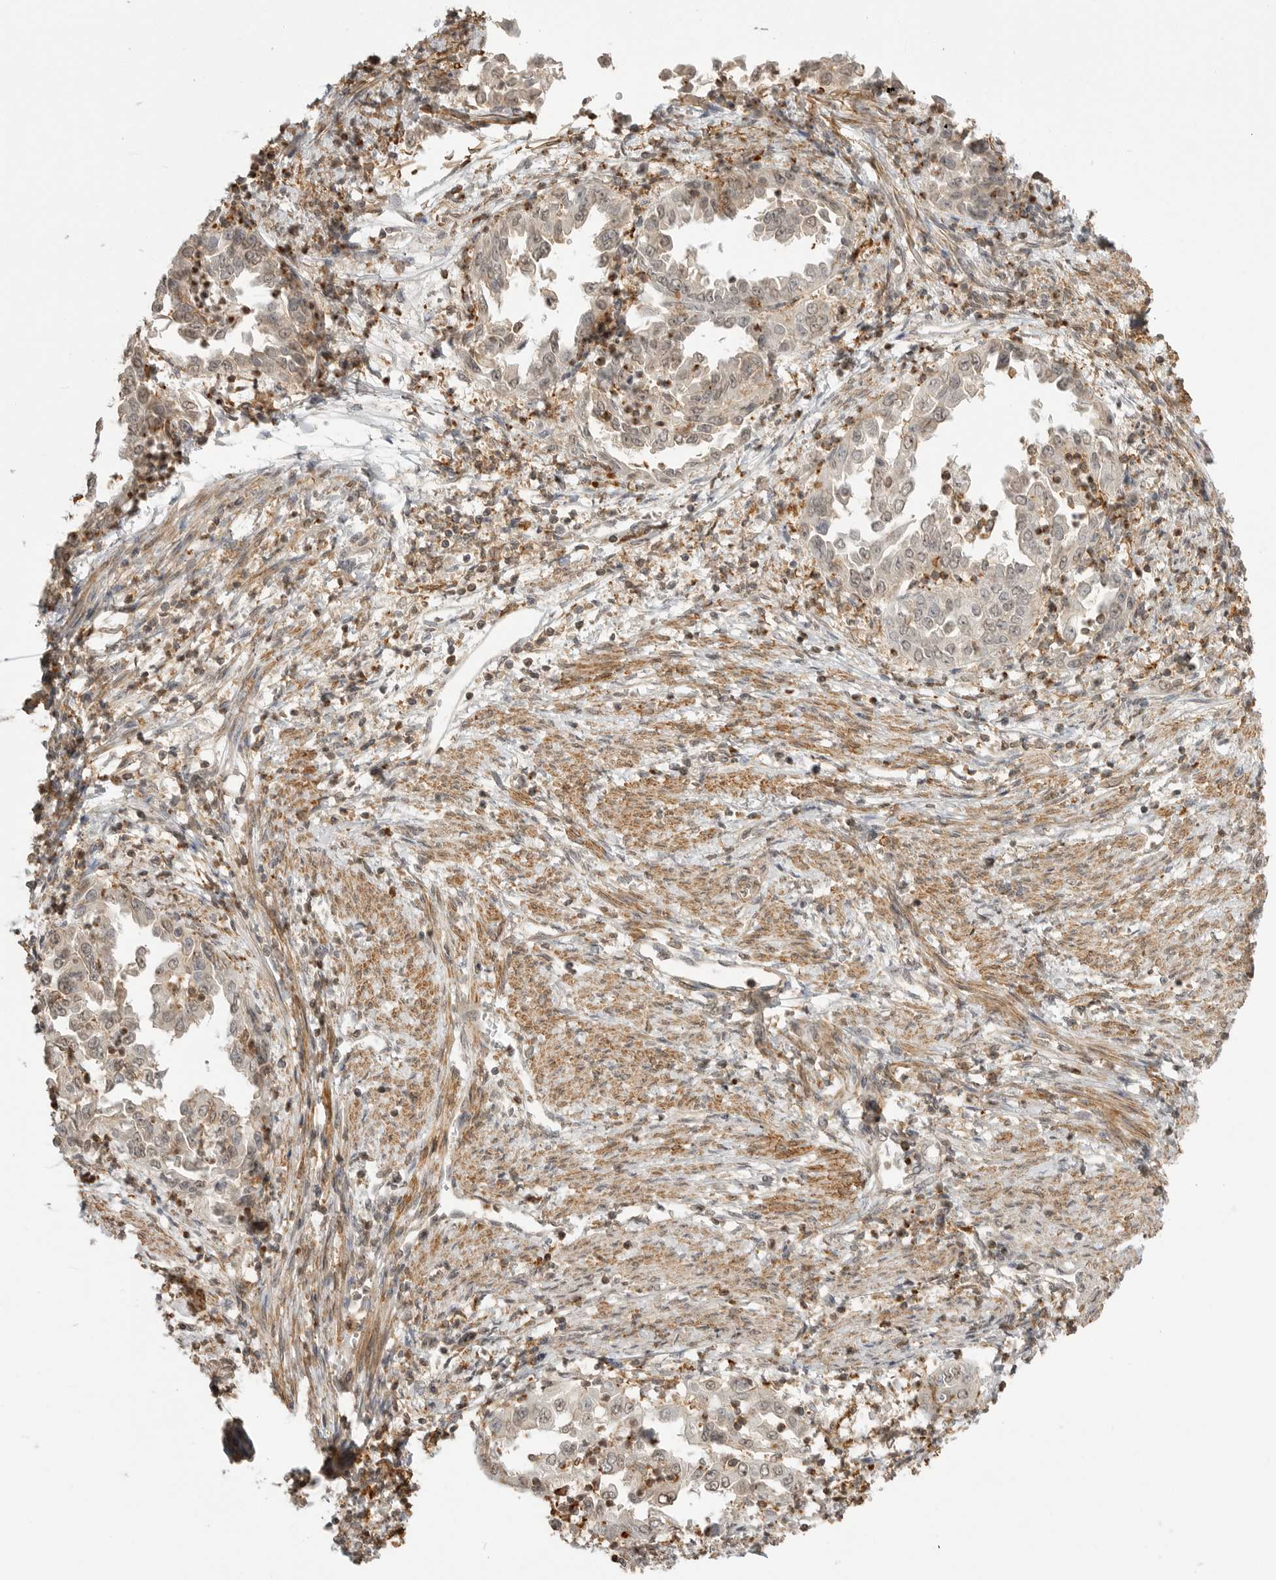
{"staining": {"intensity": "negative", "quantity": "none", "location": "none"}, "tissue": "endometrial cancer", "cell_type": "Tumor cells", "image_type": "cancer", "snomed": [{"axis": "morphology", "description": "Adenocarcinoma, NOS"}, {"axis": "topography", "description": "Endometrium"}], "caption": "This is an immunohistochemistry (IHC) micrograph of human endometrial adenocarcinoma. There is no staining in tumor cells.", "gene": "GPC2", "patient": {"sex": "female", "age": 85}}